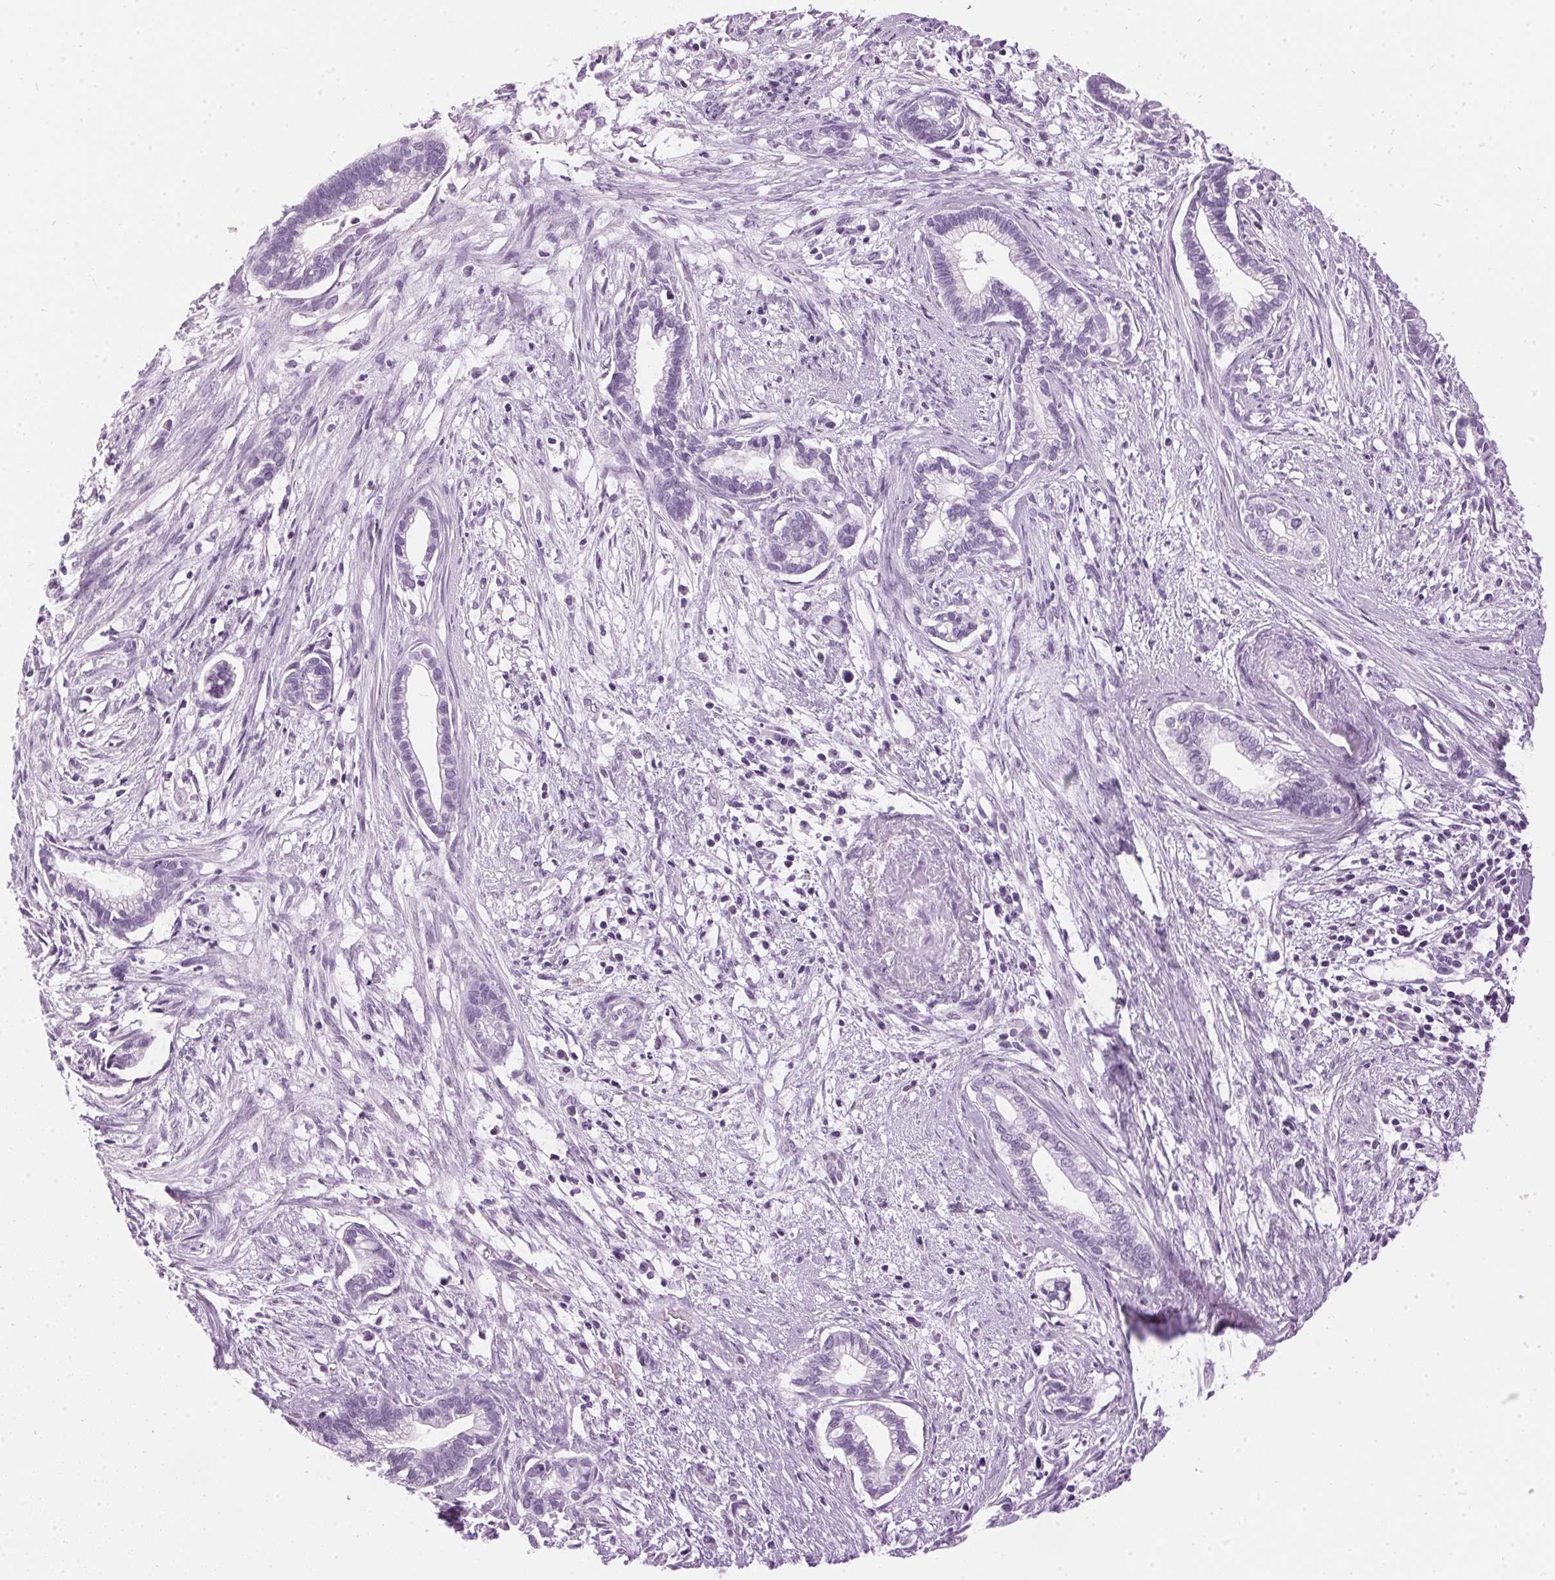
{"staining": {"intensity": "negative", "quantity": "none", "location": "none"}, "tissue": "cervical cancer", "cell_type": "Tumor cells", "image_type": "cancer", "snomed": [{"axis": "morphology", "description": "Adenocarcinoma, NOS"}, {"axis": "topography", "description": "Cervix"}], "caption": "IHC of adenocarcinoma (cervical) shows no staining in tumor cells.", "gene": "SP7", "patient": {"sex": "female", "age": 62}}